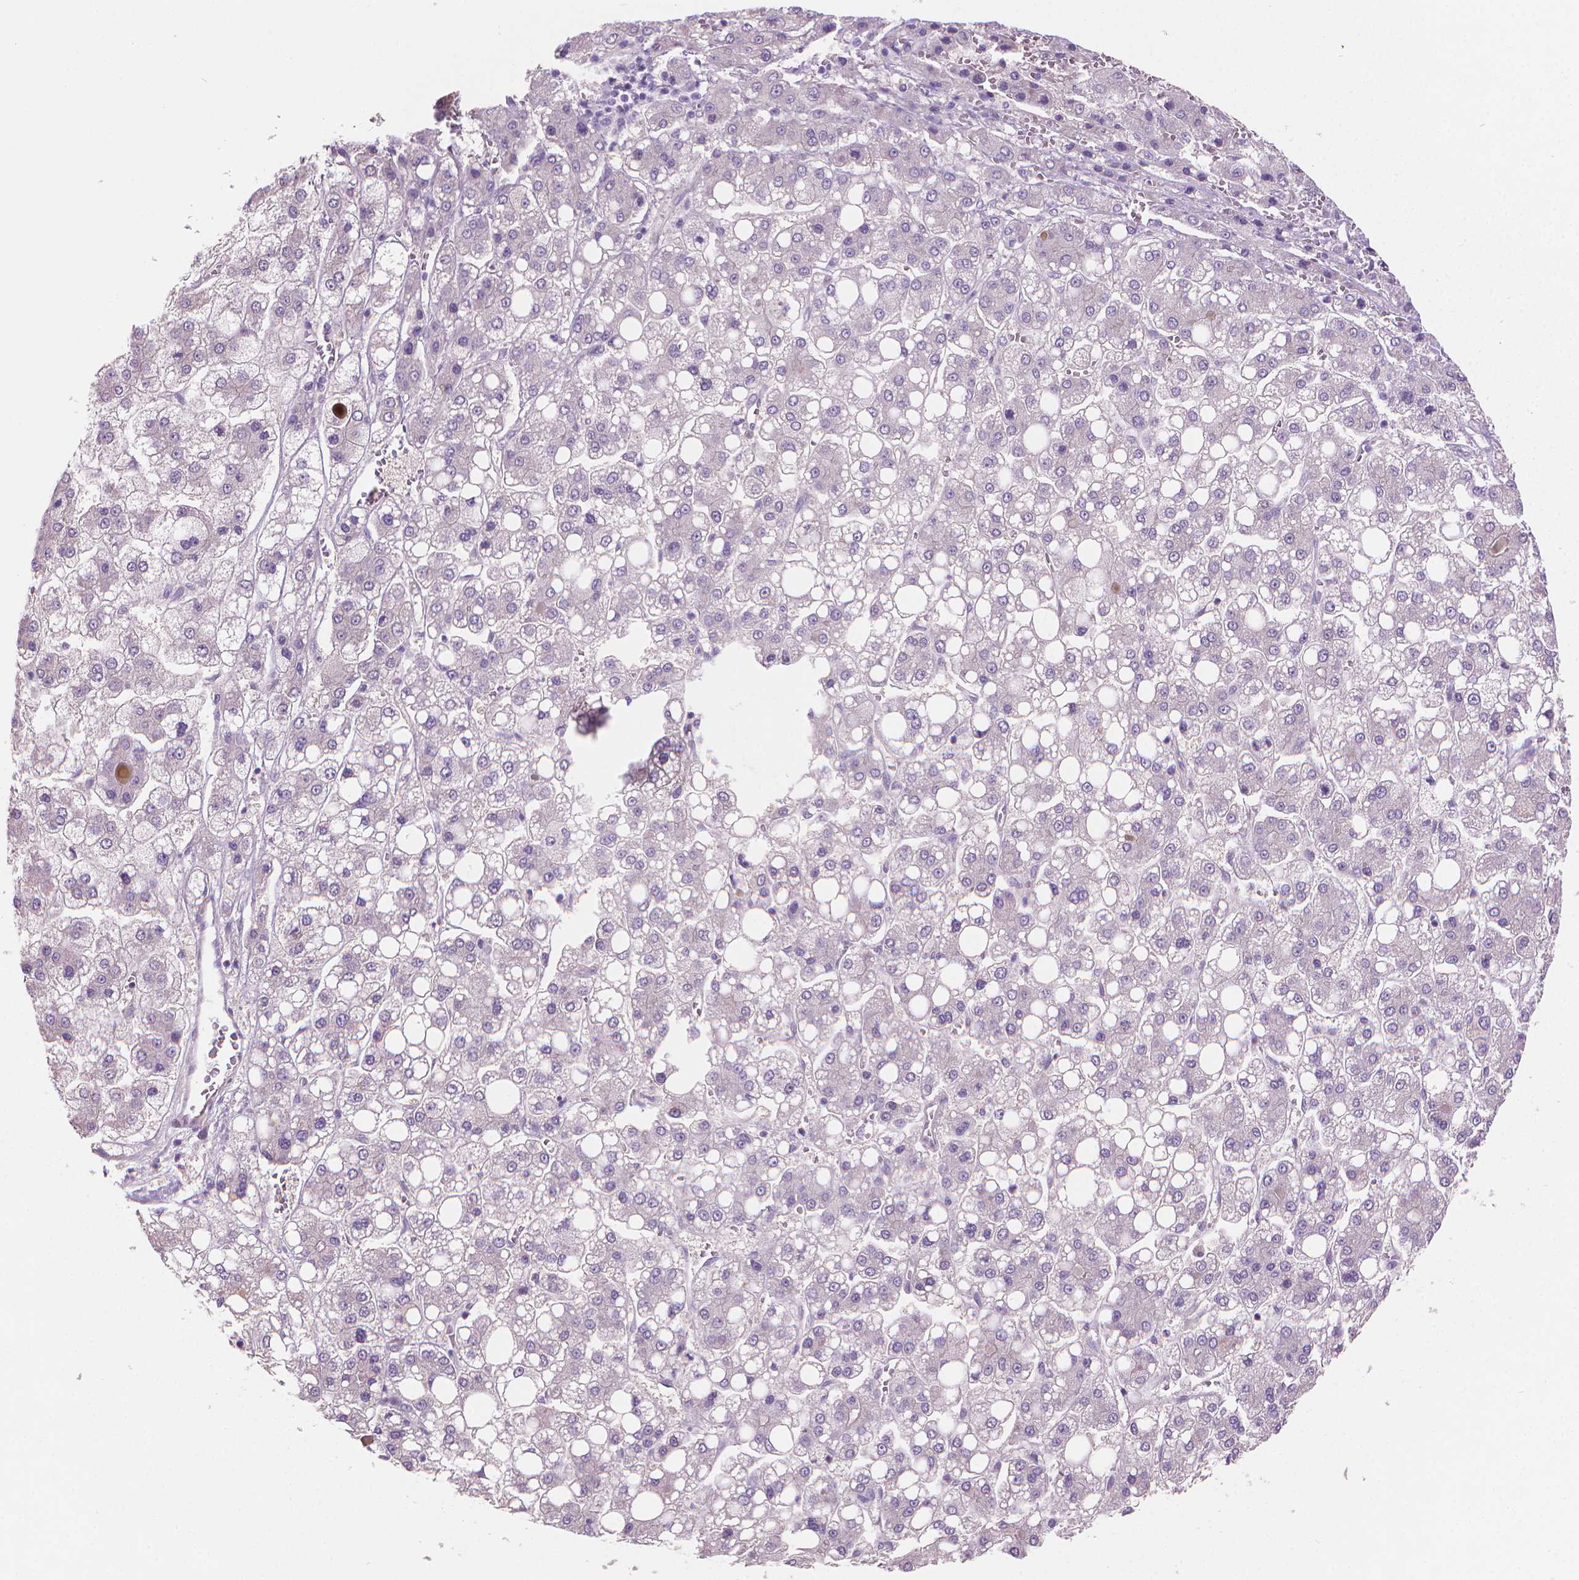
{"staining": {"intensity": "negative", "quantity": "none", "location": "none"}, "tissue": "liver cancer", "cell_type": "Tumor cells", "image_type": "cancer", "snomed": [{"axis": "morphology", "description": "Carcinoma, Hepatocellular, NOS"}, {"axis": "topography", "description": "Liver"}], "caption": "This is an immunohistochemistry (IHC) photomicrograph of liver cancer. There is no expression in tumor cells.", "gene": "GSDMA", "patient": {"sex": "male", "age": 73}}